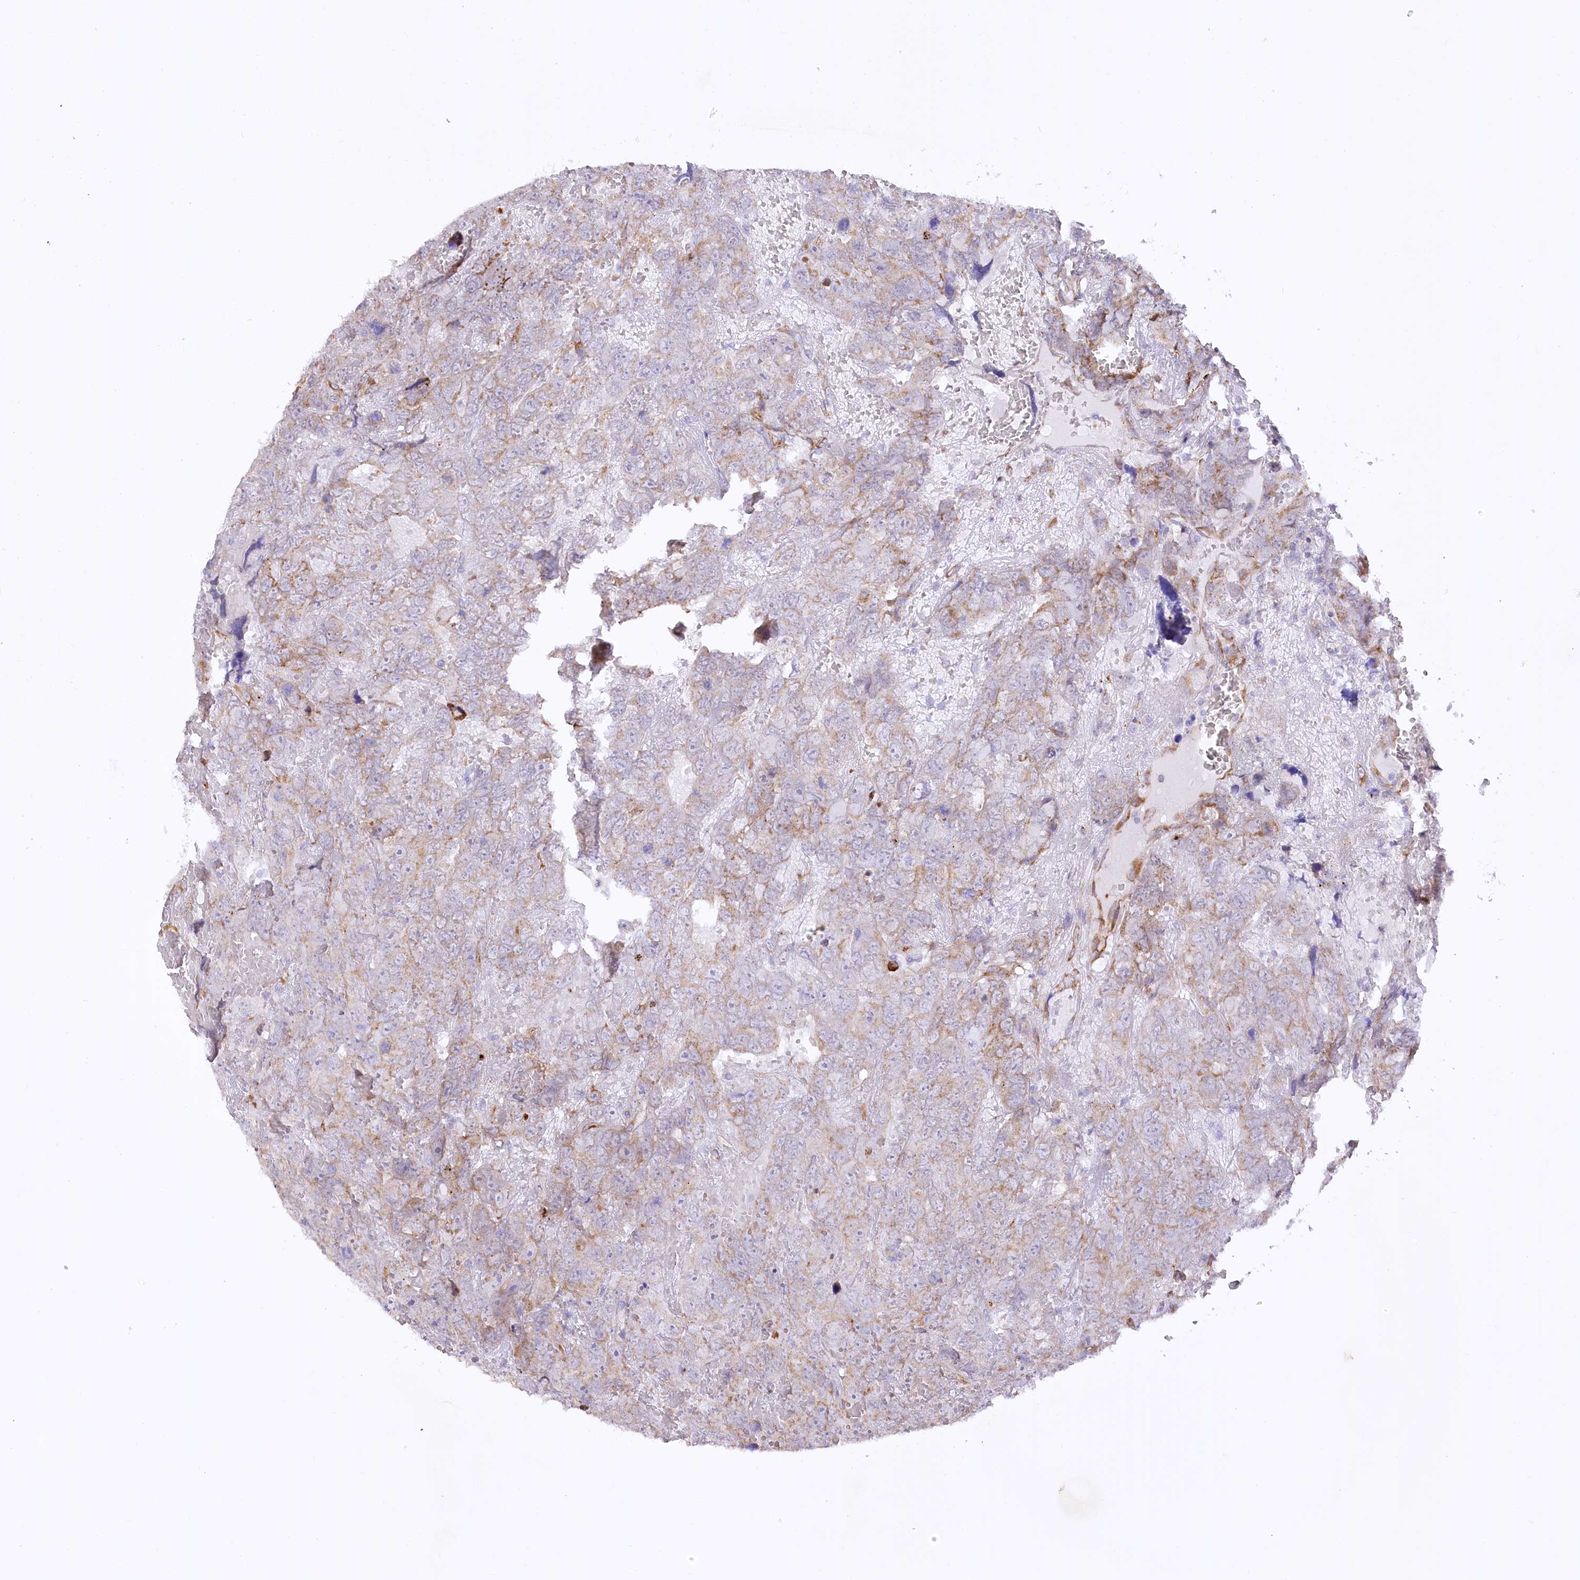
{"staining": {"intensity": "weak", "quantity": "<25%", "location": "cytoplasmic/membranous"}, "tissue": "testis cancer", "cell_type": "Tumor cells", "image_type": "cancer", "snomed": [{"axis": "morphology", "description": "Carcinoma, Embryonal, NOS"}, {"axis": "topography", "description": "Testis"}], "caption": "An immunohistochemistry (IHC) photomicrograph of testis cancer is shown. There is no staining in tumor cells of testis cancer.", "gene": "NCKAP5", "patient": {"sex": "male", "age": 45}}